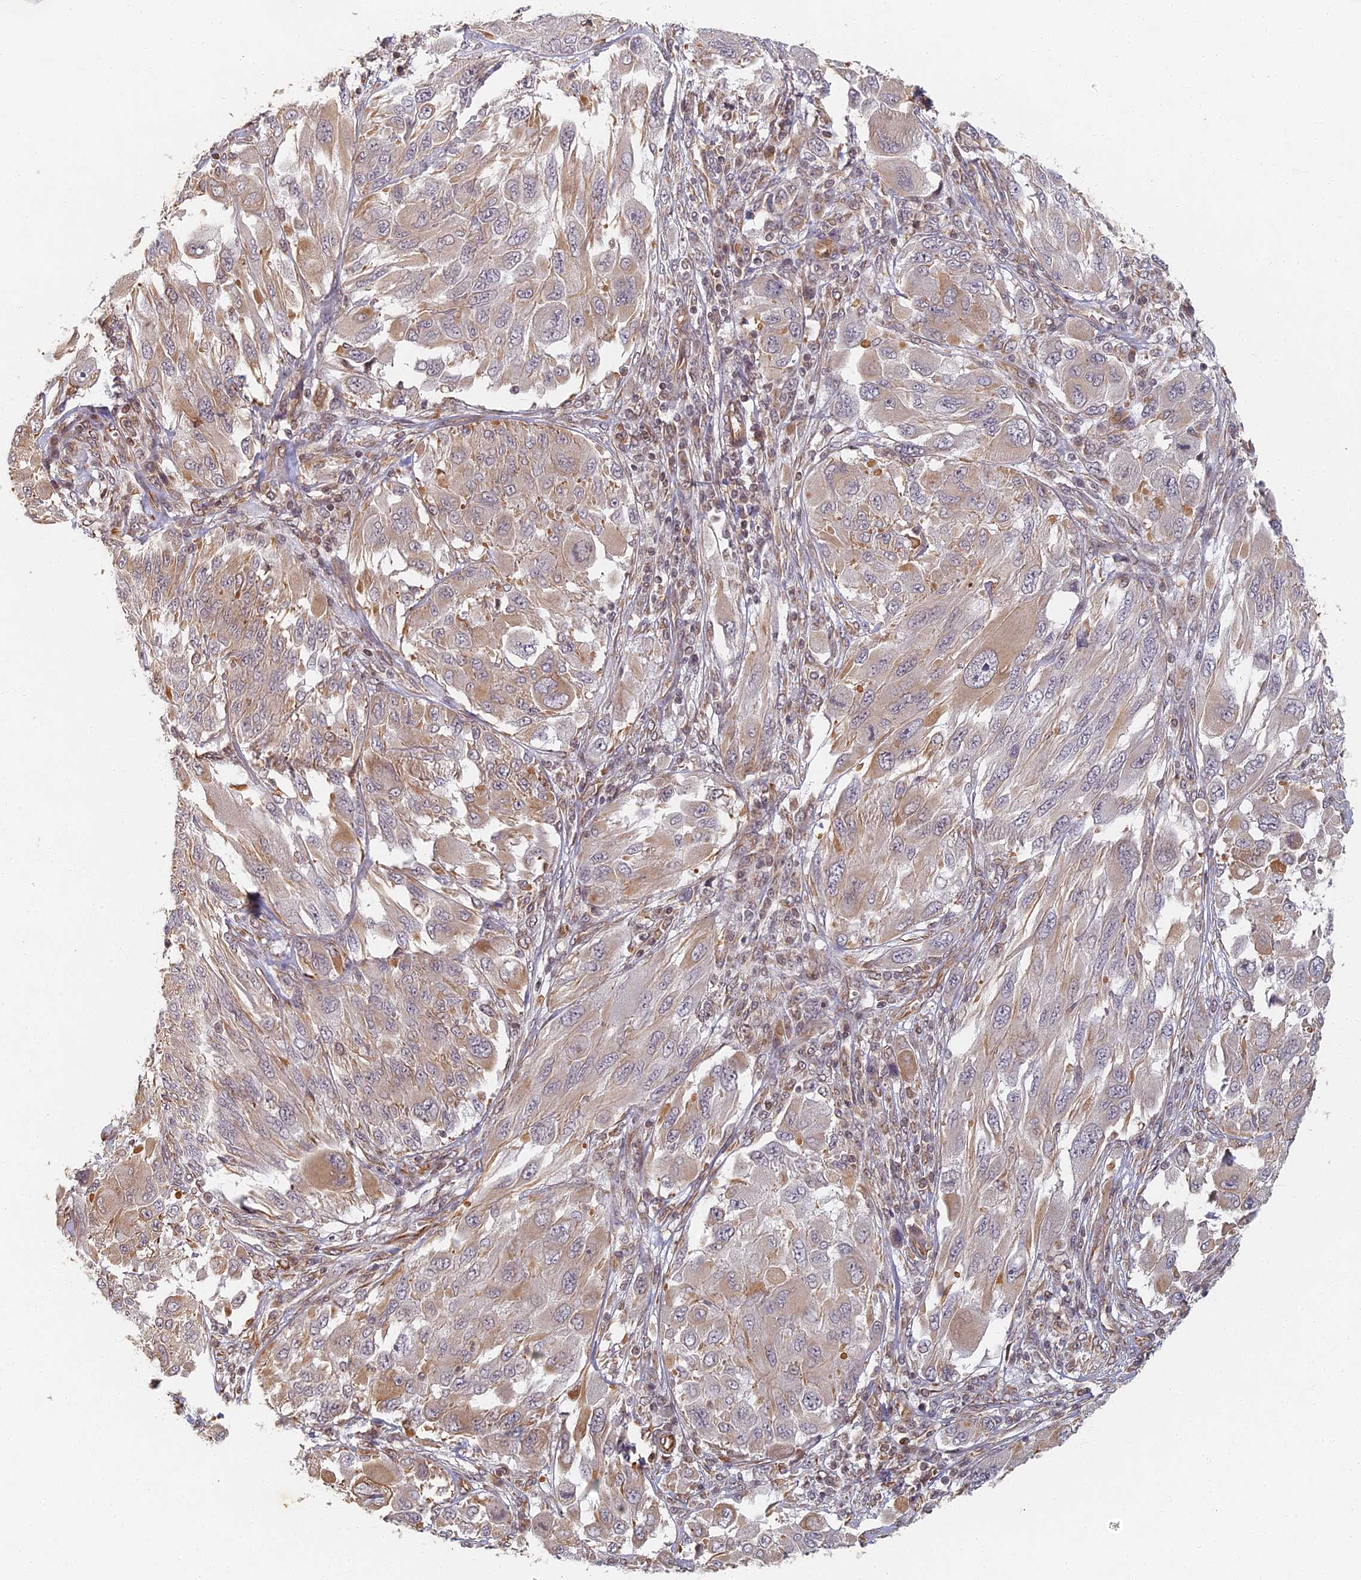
{"staining": {"intensity": "weak", "quantity": ">75%", "location": "cytoplasmic/membranous"}, "tissue": "melanoma", "cell_type": "Tumor cells", "image_type": "cancer", "snomed": [{"axis": "morphology", "description": "Malignant melanoma, NOS"}, {"axis": "topography", "description": "Skin"}], "caption": "Protein staining demonstrates weak cytoplasmic/membranous staining in approximately >75% of tumor cells in melanoma. (DAB IHC with brightfield microscopy, high magnification).", "gene": "ABCB10", "patient": {"sex": "female", "age": 91}}